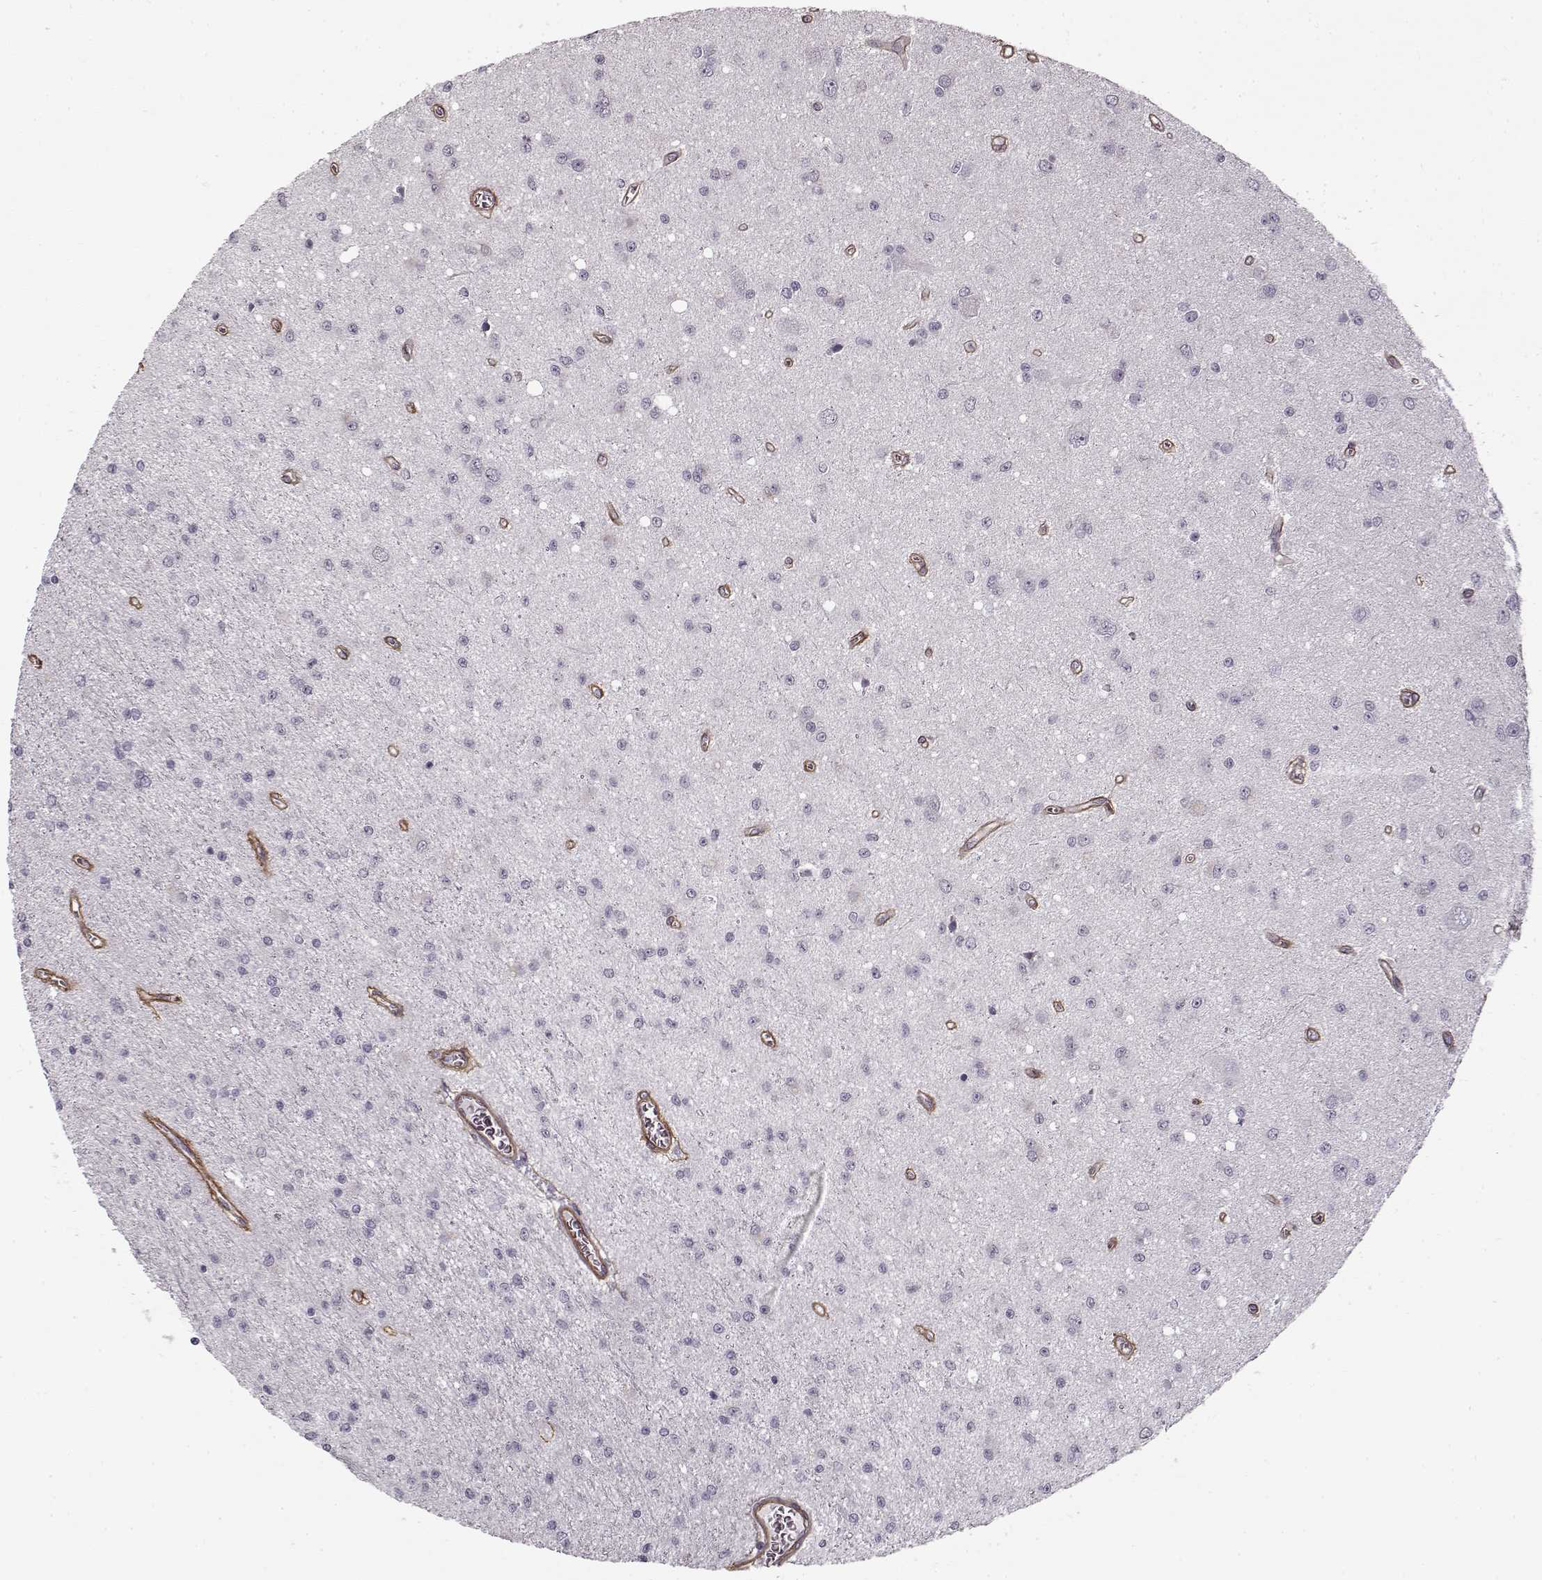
{"staining": {"intensity": "negative", "quantity": "none", "location": "none"}, "tissue": "glioma", "cell_type": "Tumor cells", "image_type": "cancer", "snomed": [{"axis": "morphology", "description": "Glioma, malignant, Low grade"}, {"axis": "topography", "description": "Brain"}], "caption": "Glioma was stained to show a protein in brown. There is no significant positivity in tumor cells.", "gene": "LAMB2", "patient": {"sex": "female", "age": 45}}